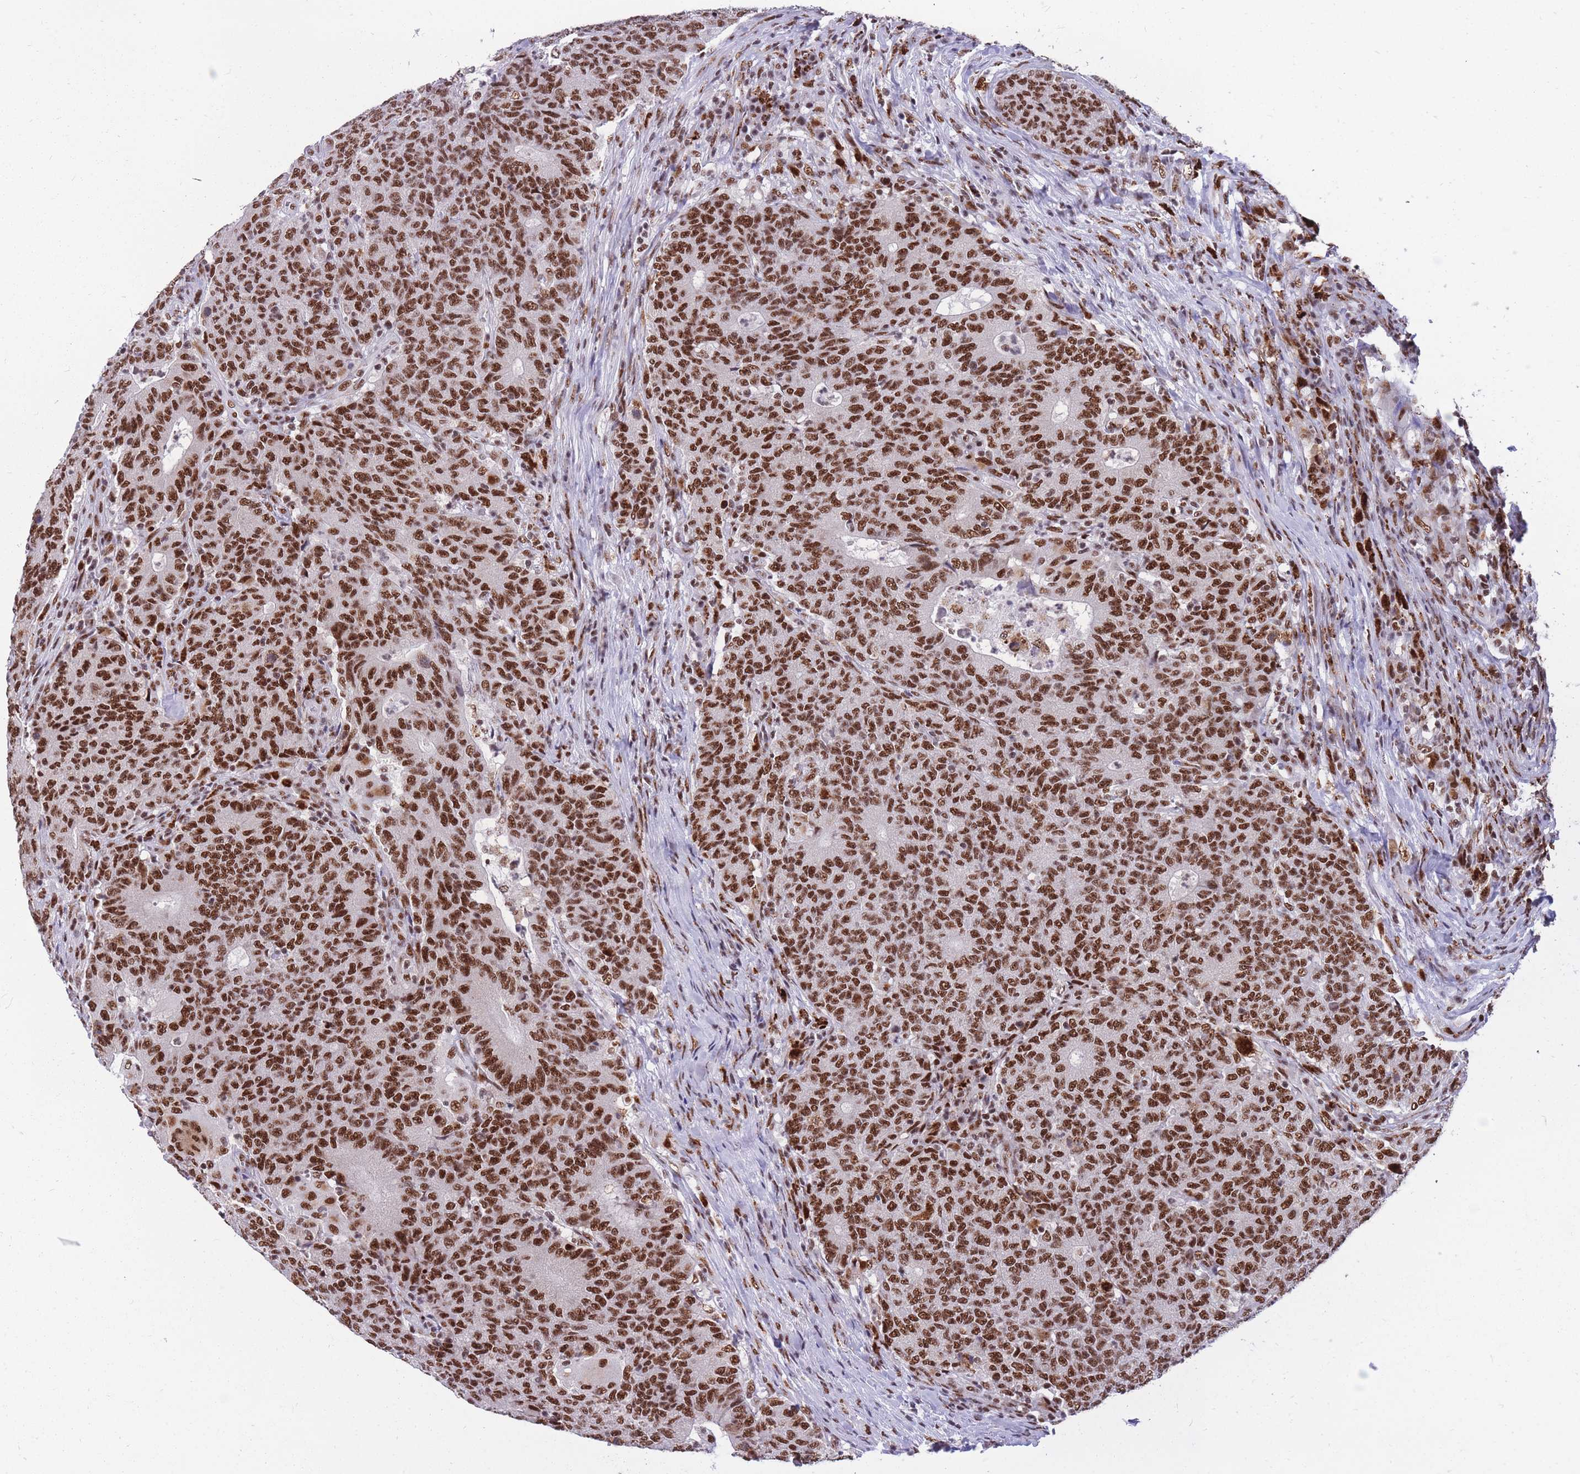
{"staining": {"intensity": "strong", "quantity": ">75%", "location": "nuclear"}, "tissue": "colorectal cancer", "cell_type": "Tumor cells", "image_type": "cancer", "snomed": [{"axis": "morphology", "description": "Adenocarcinoma, NOS"}, {"axis": "topography", "description": "Colon"}], "caption": "The image exhibits immunohistochemical staining of adenocarcinoma (colorectal). There is strong nuclear positivity is appreciated in about >75% of tumor cells.", "gene": "PRPF19", "patient": {"sex": "female", "age": 75}}